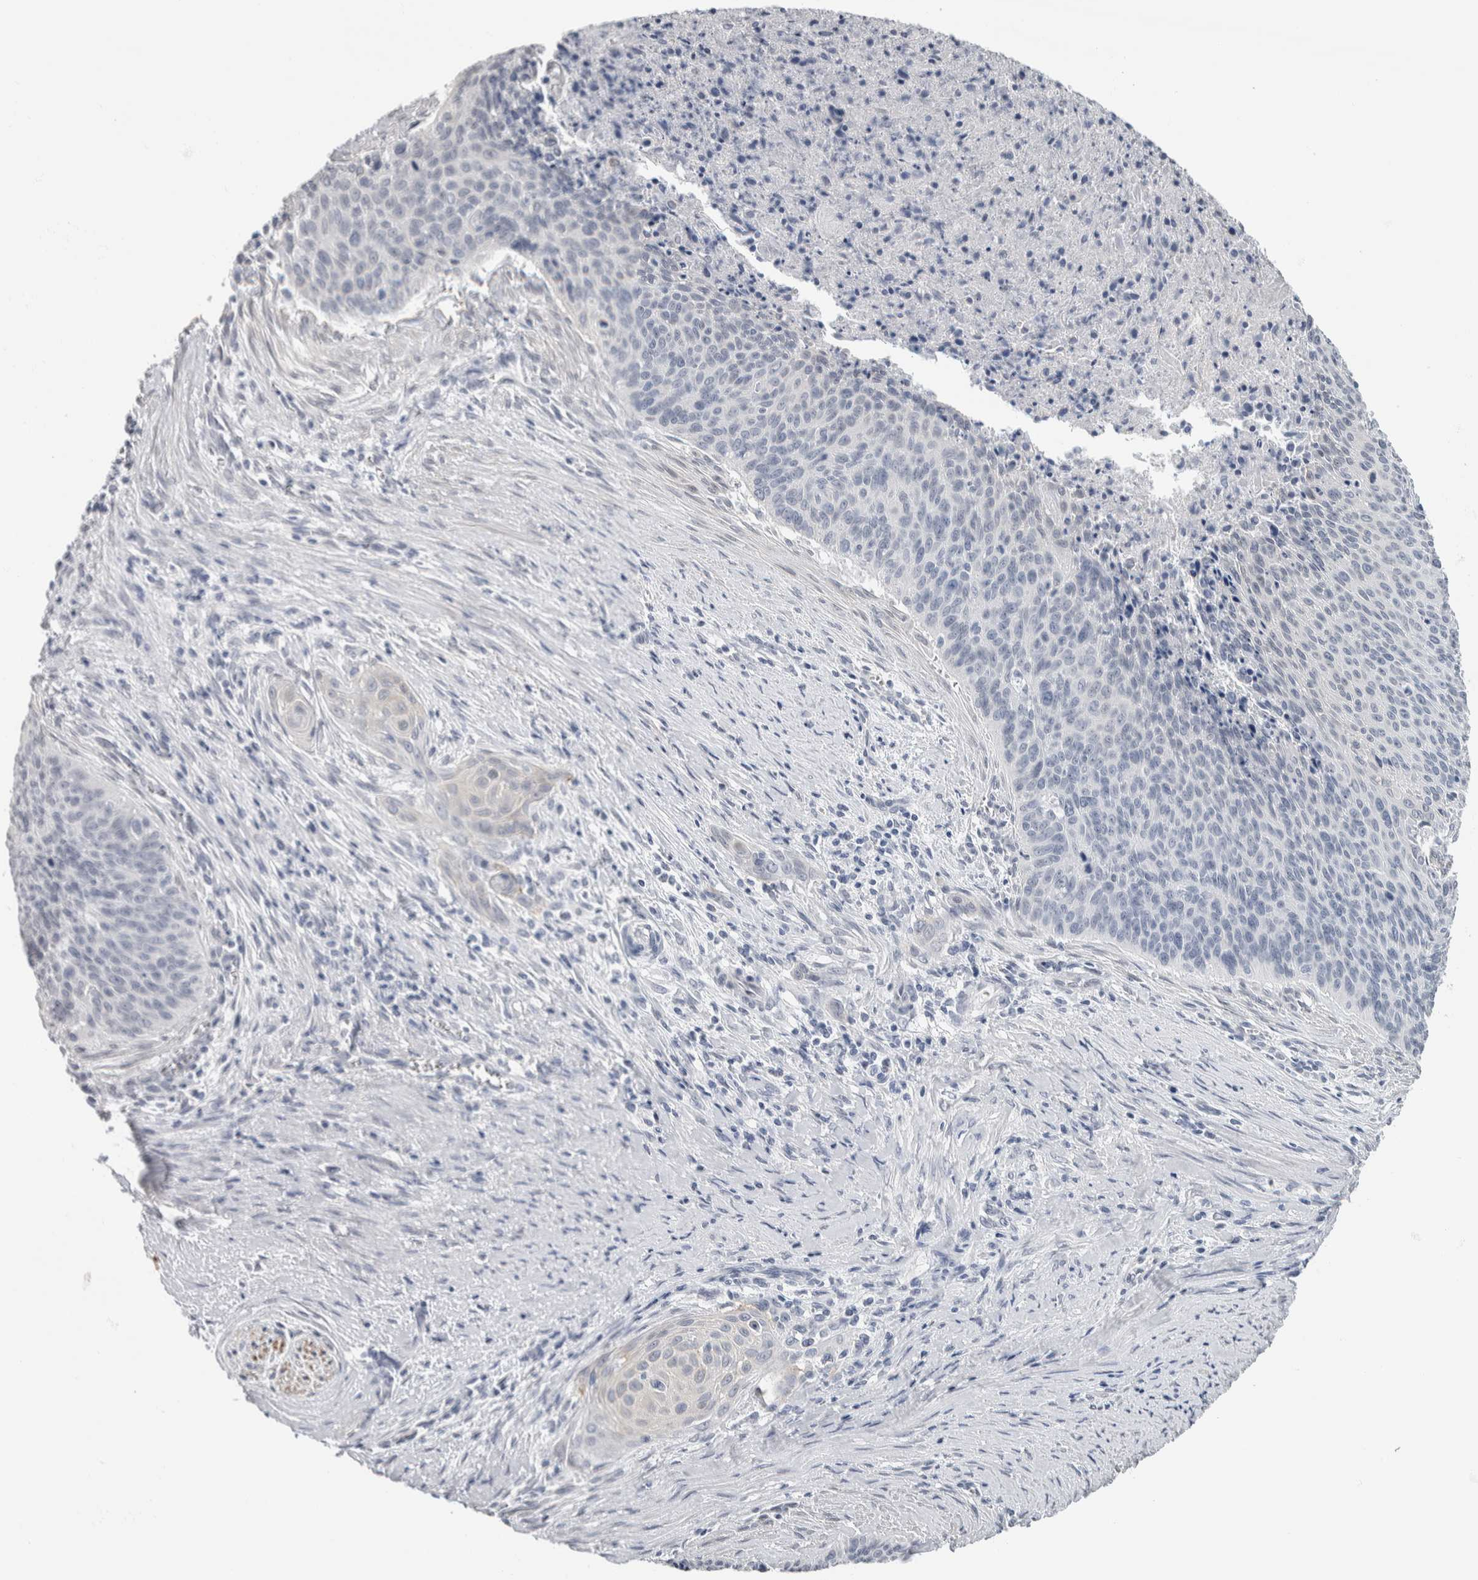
{"staining": {"intensity": "negative", "quantity": "none", "location": "none"}, "tissue": "cervical cancer", "cell_type": "Tumor cells", "image_type": "cancer", "snomed": [{"axis": "morphology", "description": "Squamous cell carcinoma, NOS"}, {"axis": "topography", "description": "Cervix"}], "caption": "This micrograph is of cervical cancer (squamous cell carcinoma) stained with IHC to label a protein in brown with the nuclei are counter-stained blue. There is no staining in tumor cells. (Stains: DAB (3,3'-diaminobenzidine) immunohistochemistry with hematoxylin counter stain, Microscopy: brightfield microscopy at high magnification).", "gene": "NEFM", "patient": {"sex": "female", "age": 55}}